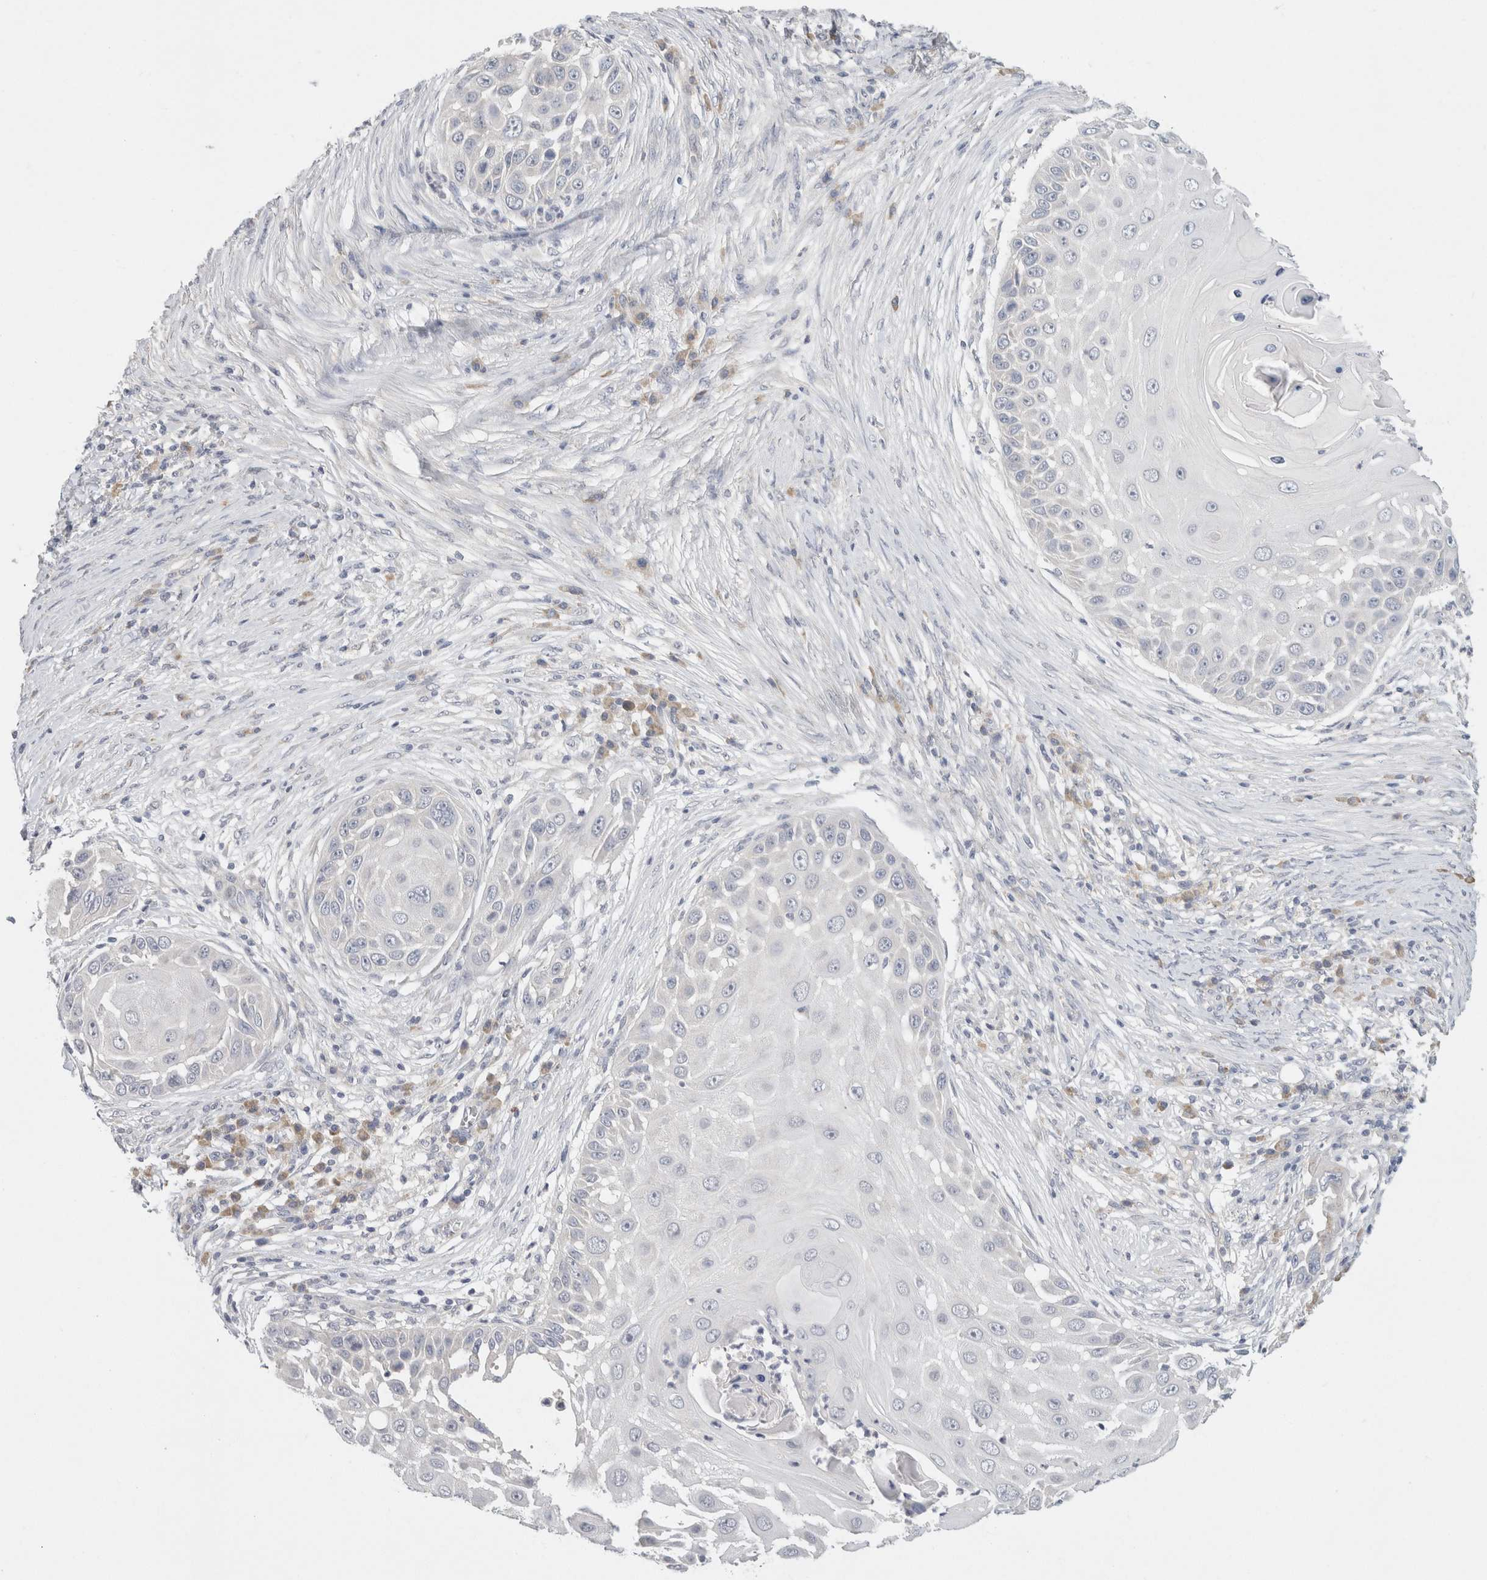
{"staining": {"intensity": "negative", "quantity": "none", "location": "none"}, "tissue": "skin cancer", "cell_type": "Tumor cells", "image_type": "cancer", "snomed": [{"axis": "morphology", "description": "Squamous cell carcinoma, NOS"}, {"axis": "topography", "description": "Skin"}], "caption": "High magnification brightfield microscopy of skin squamous cell carcinoma stained with DAB (3,3'-diaminobenzidine) (brown) and counterstained with hematoxylin (blue): tumor cells show no significant expression.", "gene": "CHRM4", "patient": {"sex": "female", "age": 44}}